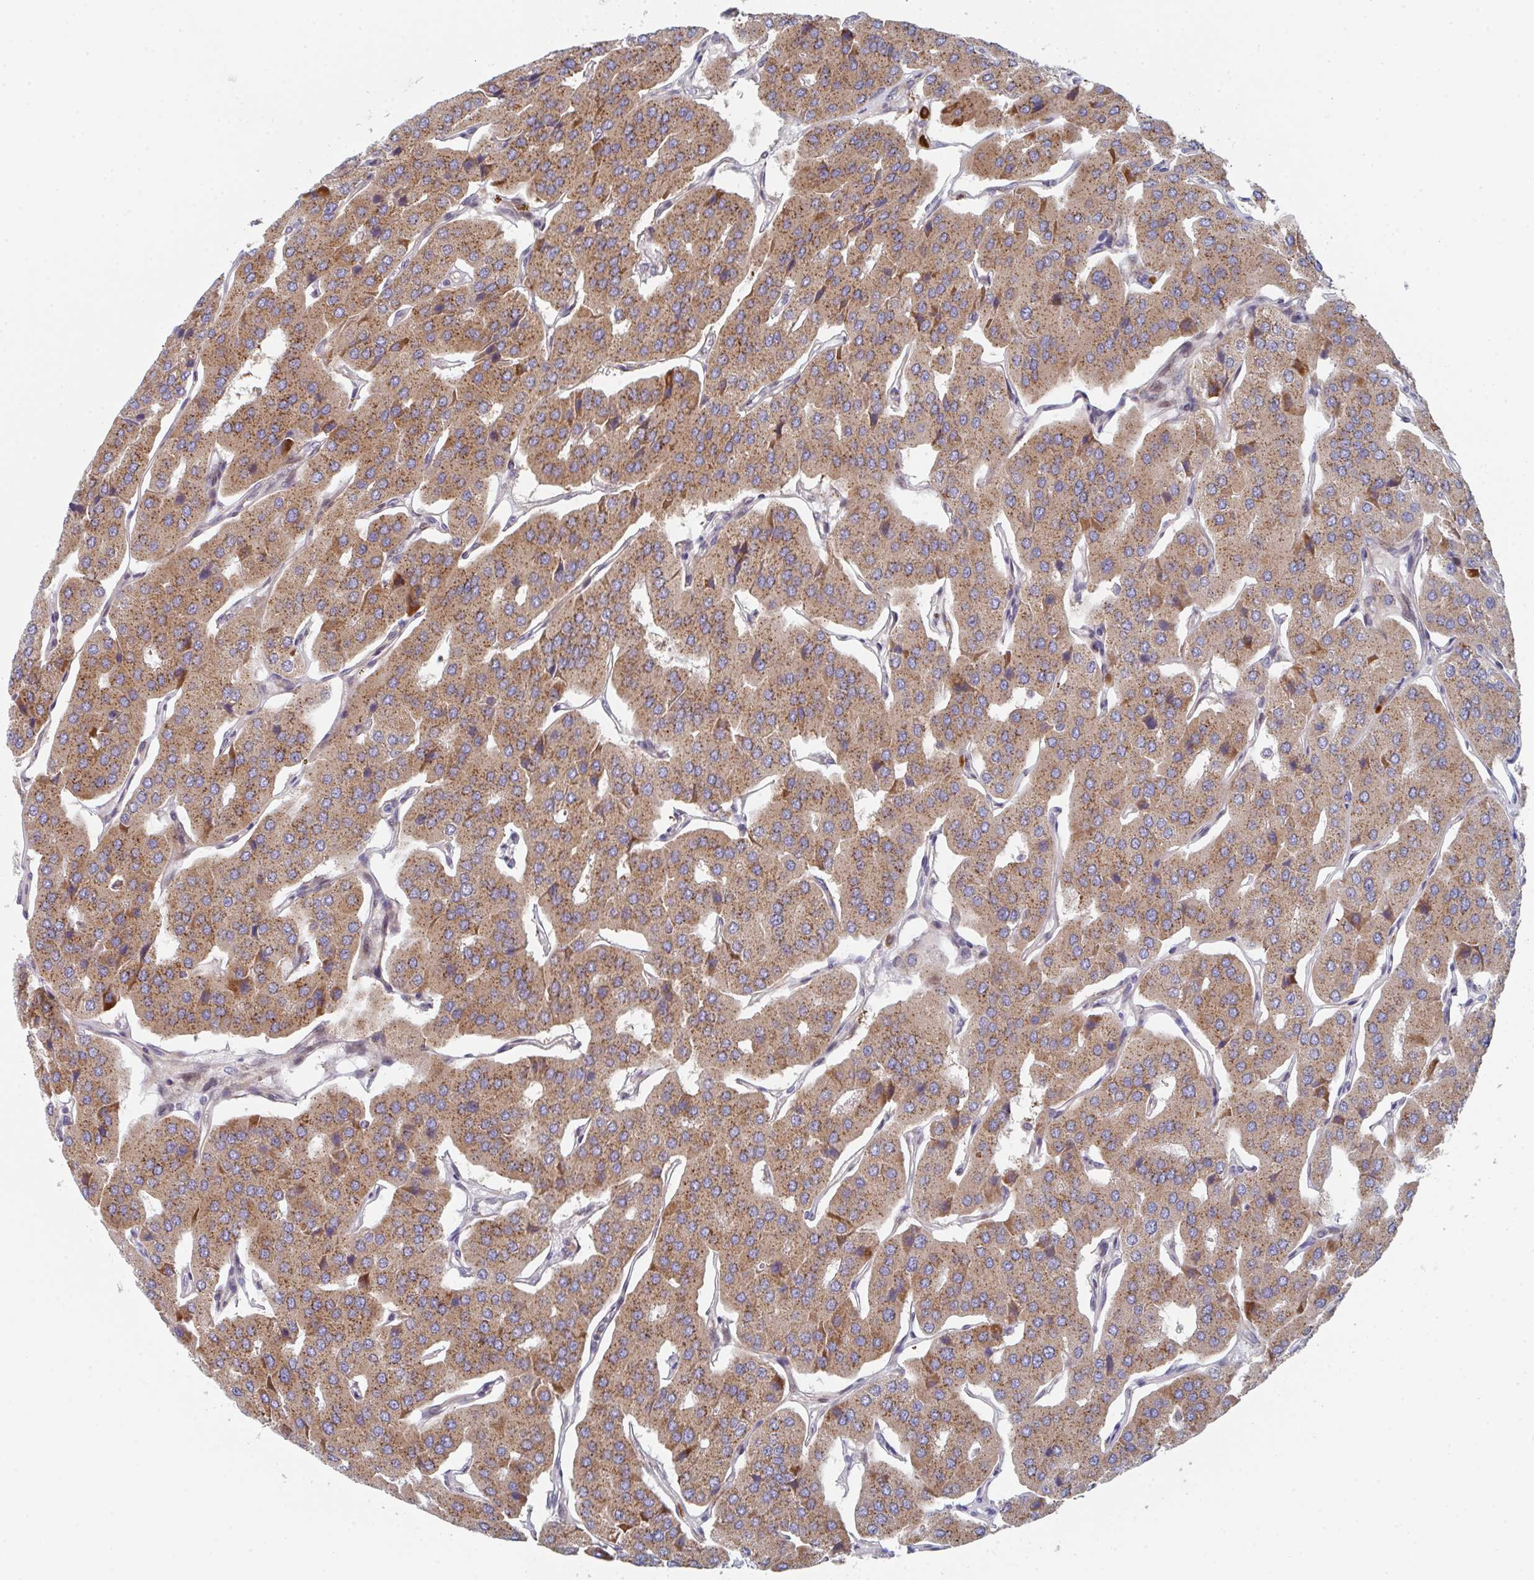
{"staining": {"intensity": "moderate", "quantity": ">75%", "location": "cytoplasmic/membranous"}, "tissue": "parathyroid gland", "cell_type": "Glandular cells", "image_type": "normal", "snomed": [{"axis": "morphology", "description": "Normal tissue, NOS"}, {"axis": "morphology", "description": "Adenoma, NOS"}, {"axis": "topography", "description": "Parathyroid gland"}], "caption": "Parathyroid gland stained with DAB IHC displays medium levels of moderate cytoplasmic/membranous expression in approximately >75% of glandular cells.", "gene": "ZNF644", "patient": {"sex": "female", "age": 86}}